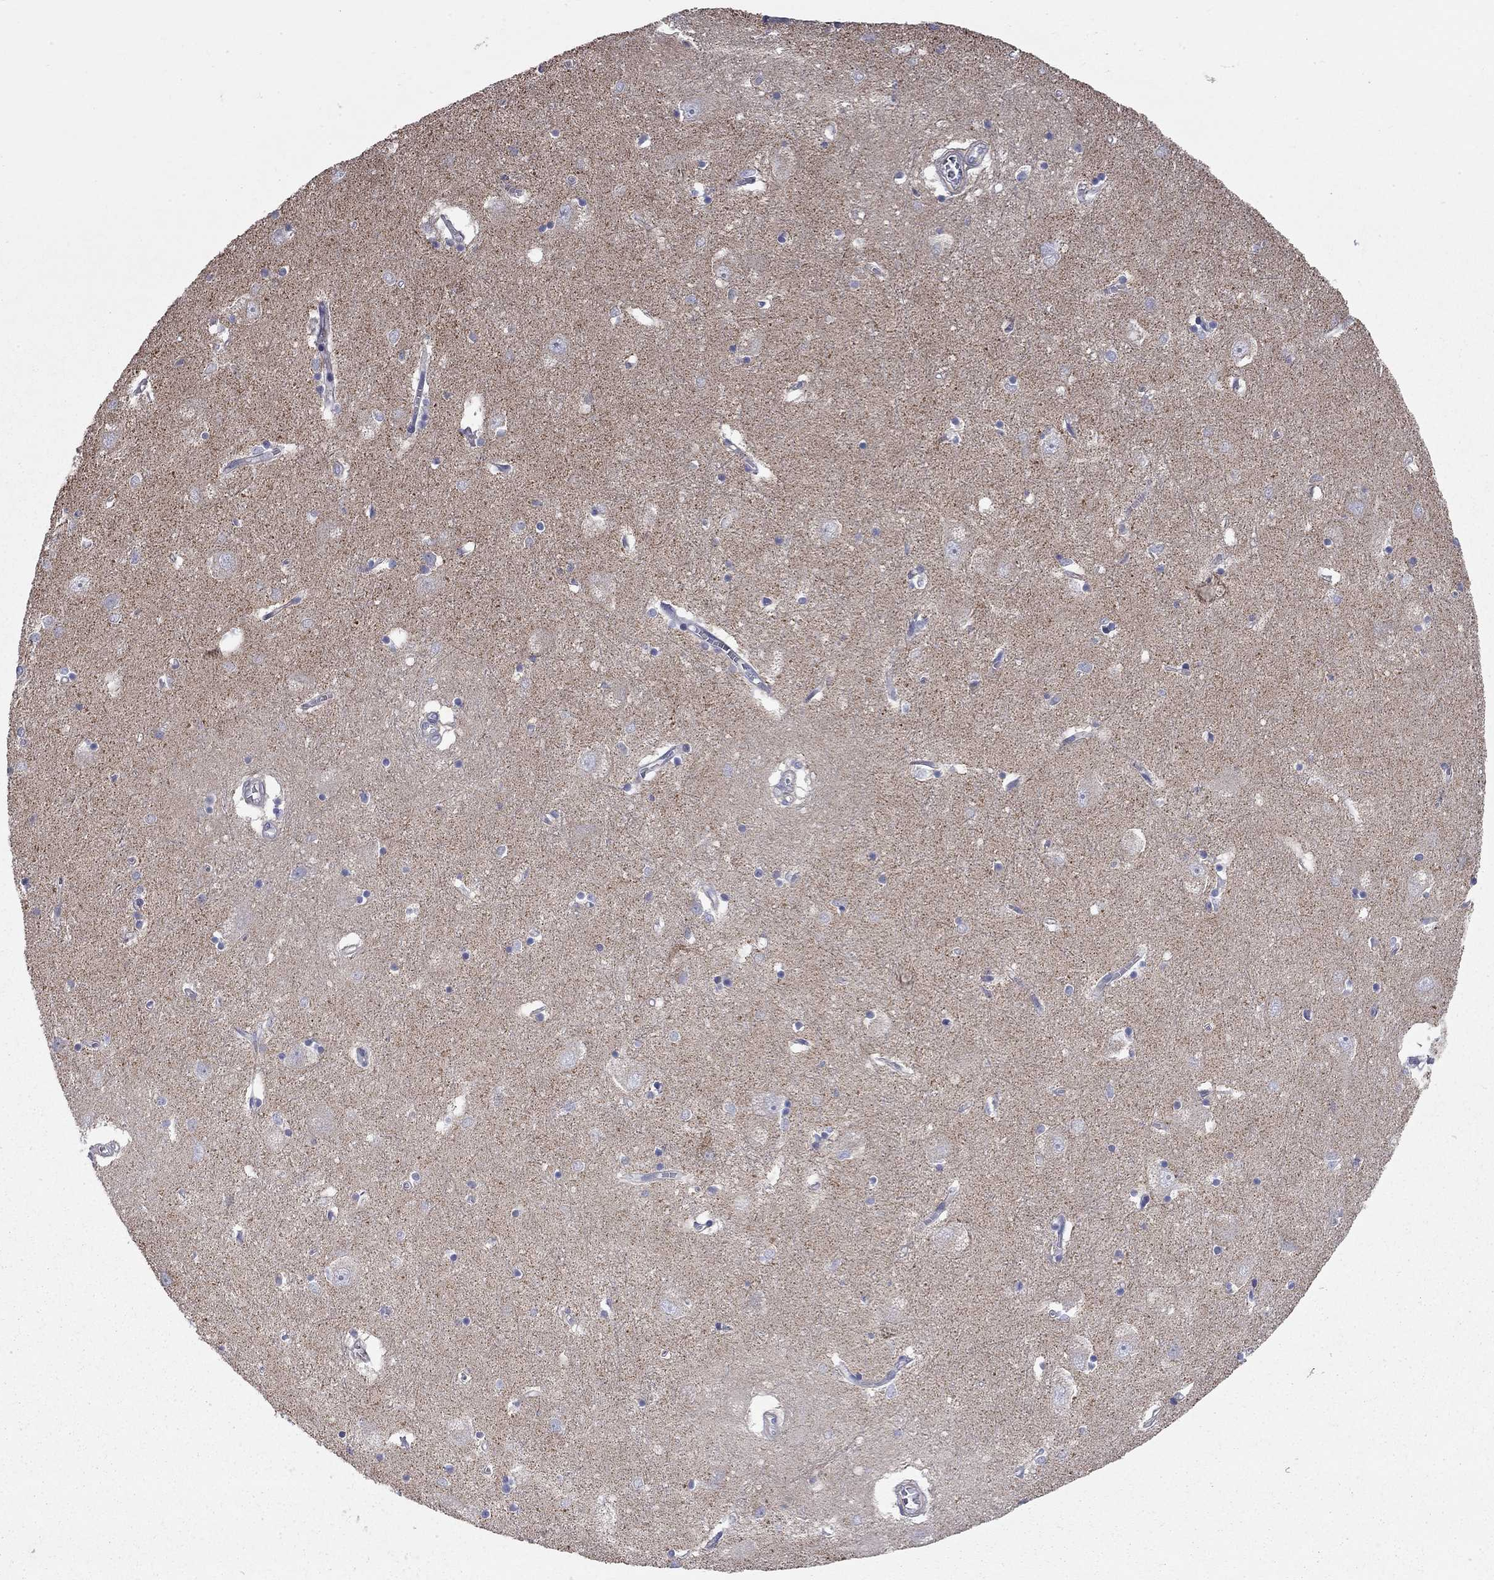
{"staining": {"intensity": "negative", "quantity": "none", "location": "none"}, "tissue": "caudate", "cell_type": "Glial cells", "image_type": "normal", "snomed": [{"axis": "morphology", "description": "Normal tissue, NOS"}, {"axis": "topography", "description": "Lateral ventricle wall"}], "caption": "IHC of benign human caudate displays no staining in glial cells. (DAB immunohistochemistry (IHC) visualized using brightfield microscopy, high magnification).", "gene": "KANSL1L", "patient": {"sex": "male", "age": 54}}